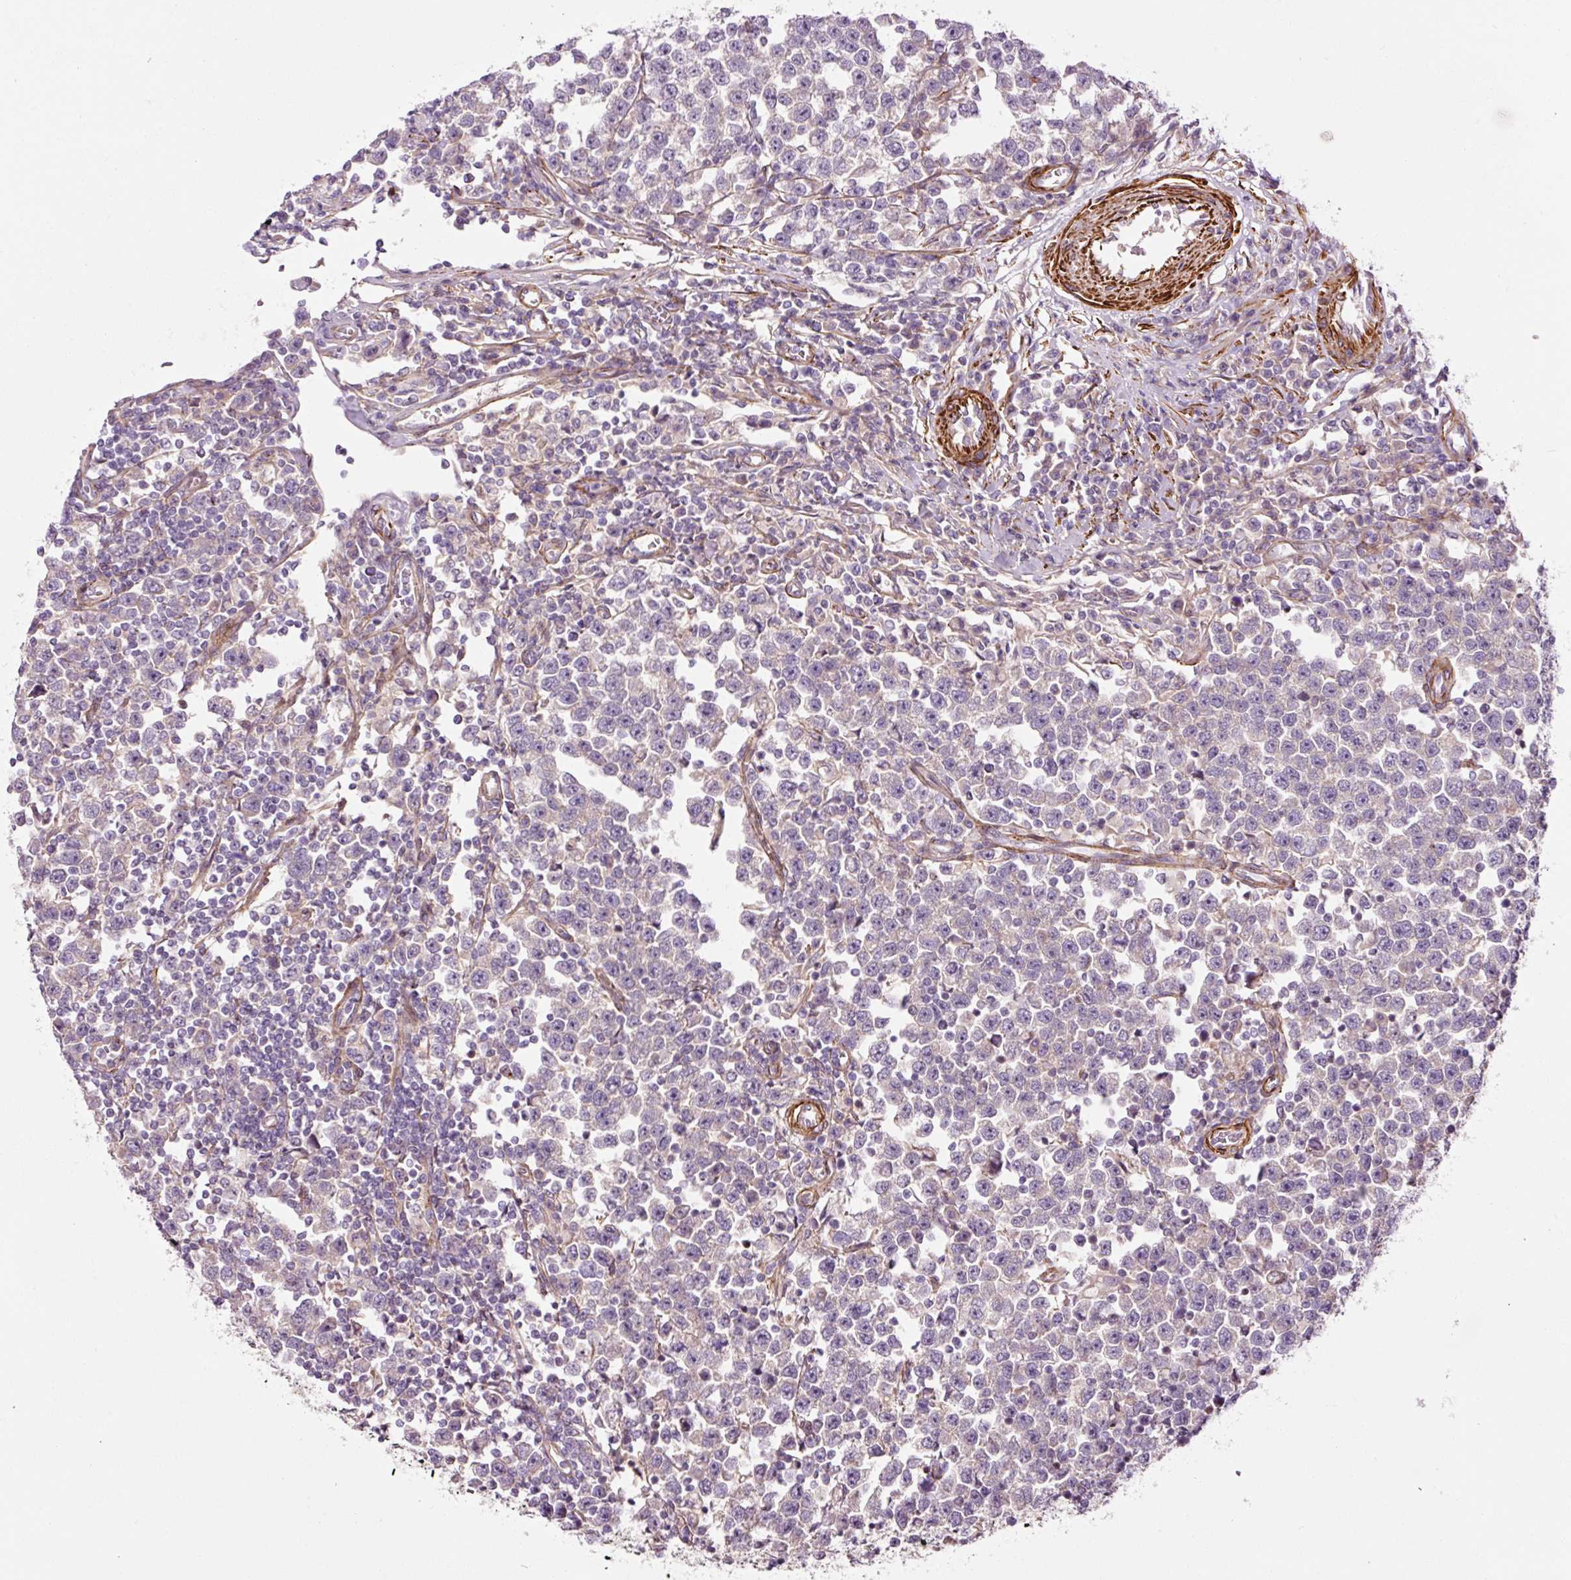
{"staining": {"intensity": "negative", "quantity": "none", "location": "none"}, "tissue": "testis cancer", "cell_type": "Tumor cells", "image_type": "cancer", "snomed": [{"axis": "morphology", "description": "Seminoma, NOS"}, {"axis": "topography", "description": "Testis"}], "caption": "DAB (3,3'-diaminobenzidine) immunohistochemical staining of human testis cancer (seminoma) shows no significant expression in tumor cells.", "gene": "ANKRD20A1", "patient": {"sex": "male", "age": 43}}